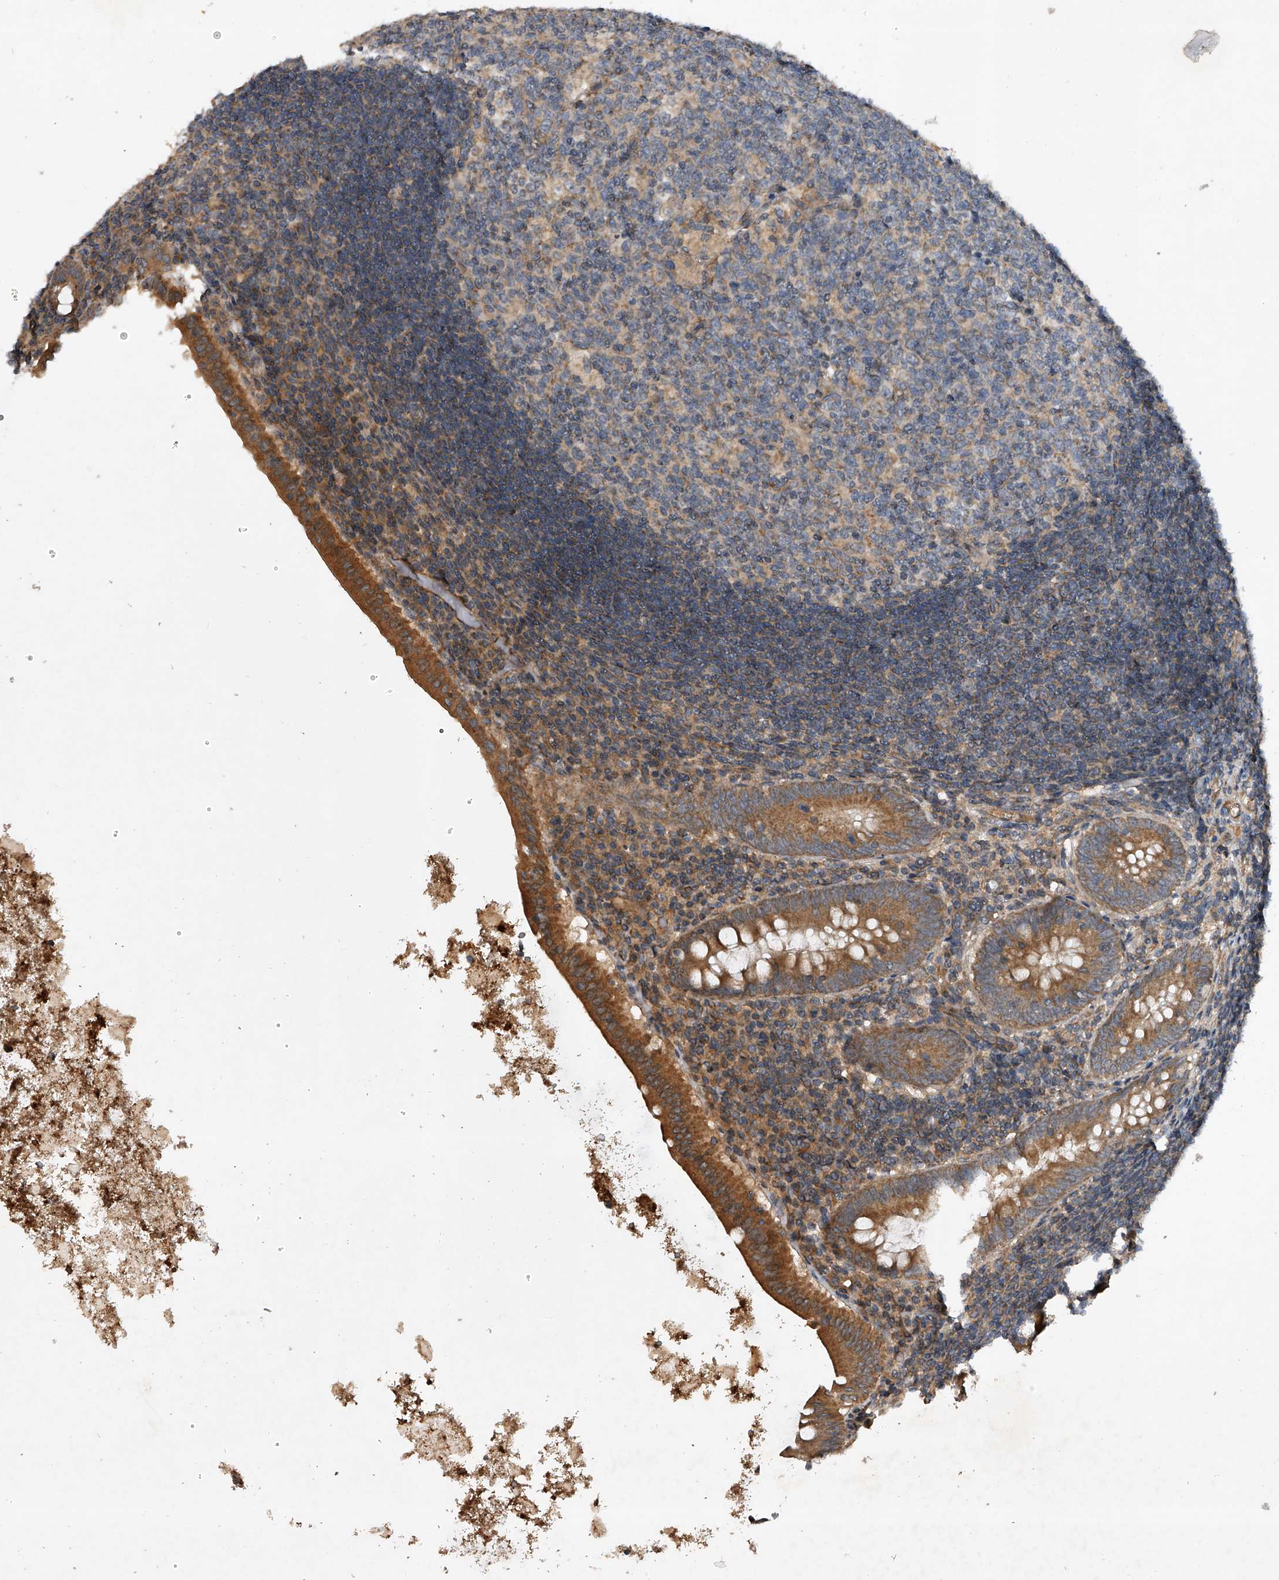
{"staining": {"intensity": "moderate", "quantity": ">75%", "location": "cytoplasmic/membranous"}, "tissue": "appendix", "cell_type": "Glandular cells", "image_type": "normal", "snomed": [{"axis": "morphology", "description": "Normal tissue, NOS"}, {"axis": "topography", "description": "Appendix"}], "caption": "Protein analysis of normal appendix reveals moderate cytoplasmic/membranous staining in approximately >75% of glandular cells.", "gene": "NFS1", "patient": {"sex": "female", "age": 54}}